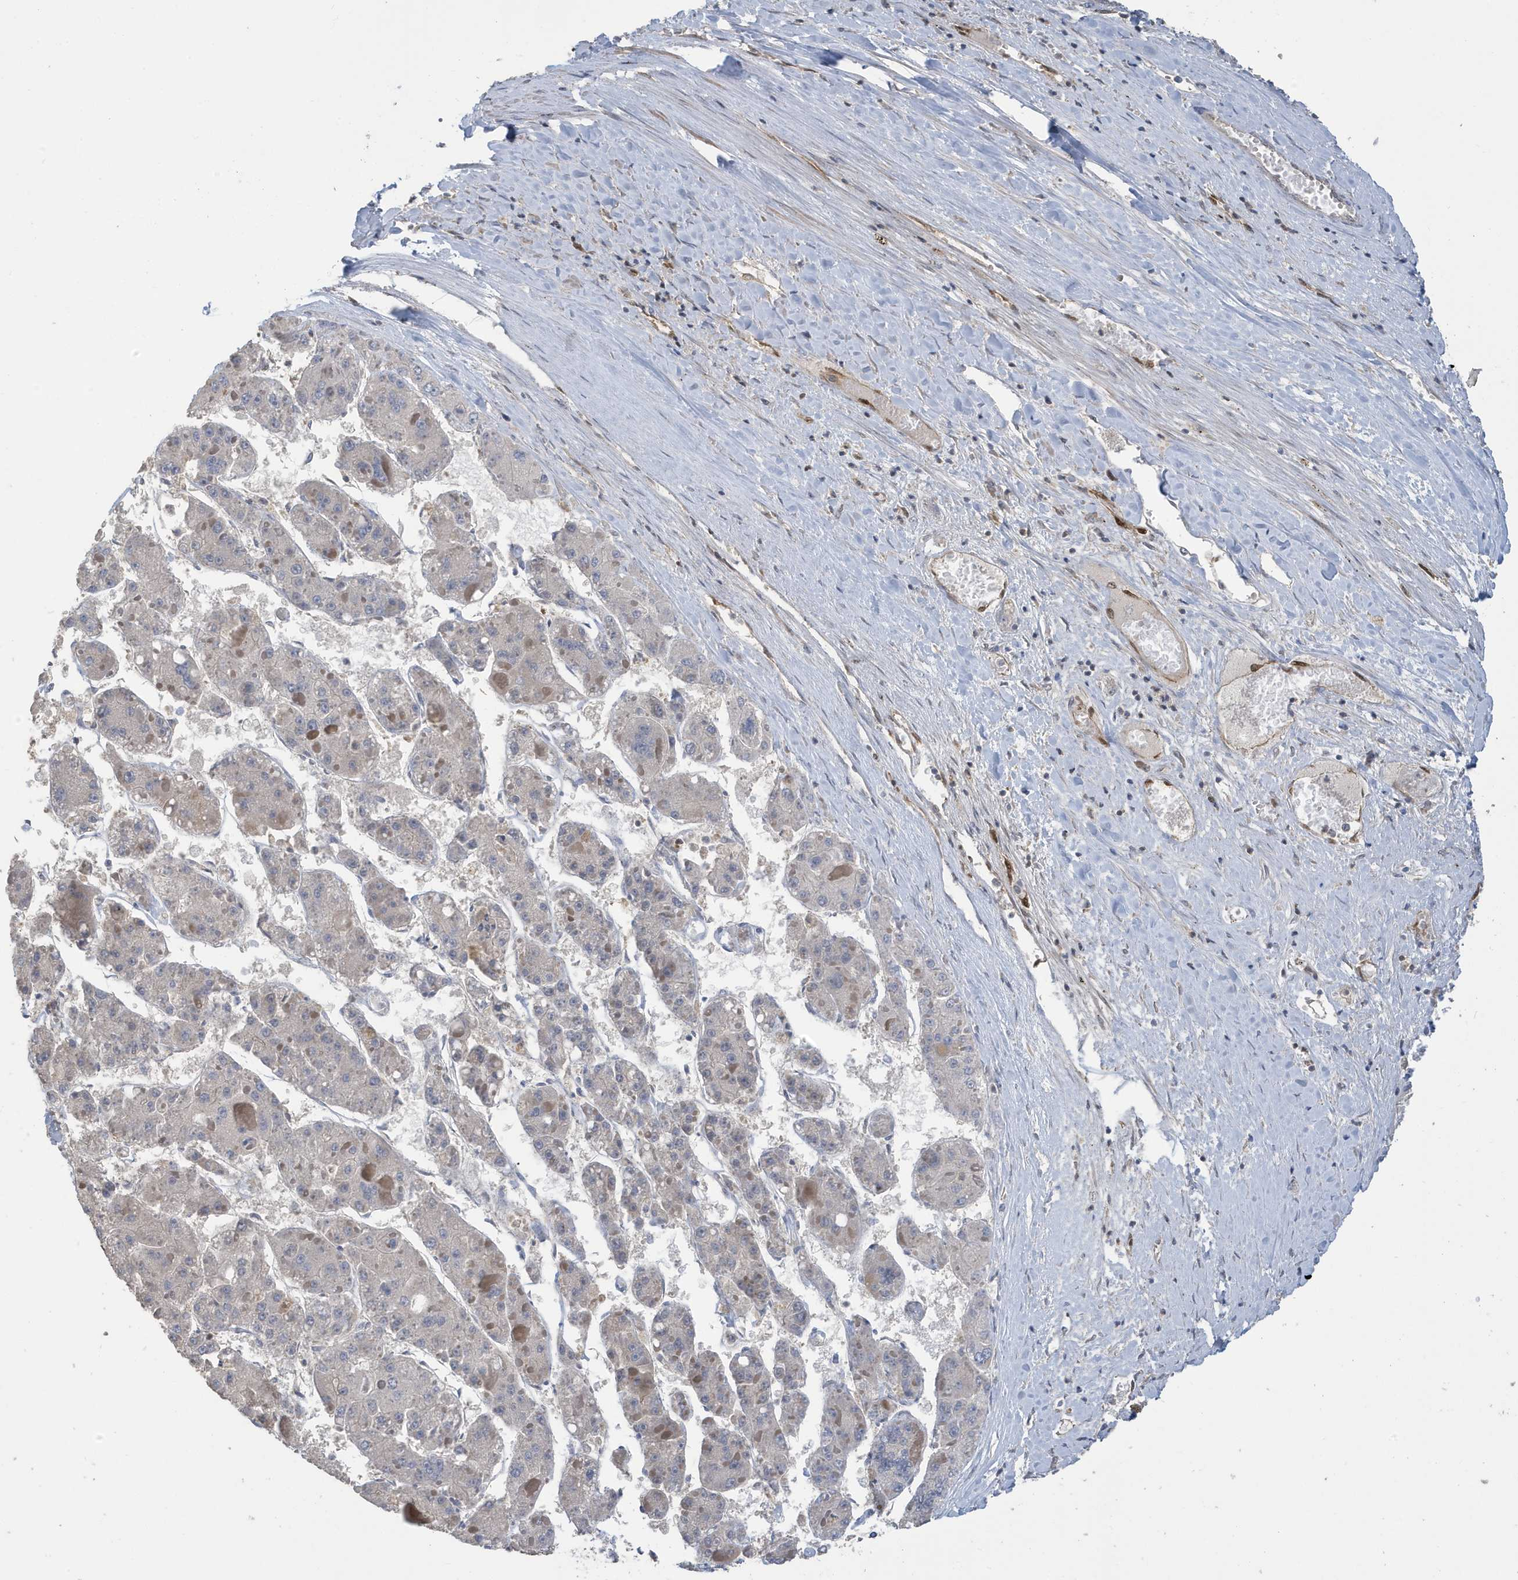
{"staining": {"intensity": "negative", "quantity": "none", "location": "none"}, "tissue": "liver cancer", "cell_type": "Tumor cells", "image_type": "cancer", "snomed": [{"axis": "morphology", "description": "Carcinoma, Hepatocellular, NOS"}, {"axis": "topography", "description": "Liver"}], "caption": "Human liver hepatocellular carcinoma stained for a protein using immunohistochemistry (IHC) shows no staining in tumor cells.", "gene": "NCOA7", "patient": {"sex": "female", "age": 73}}